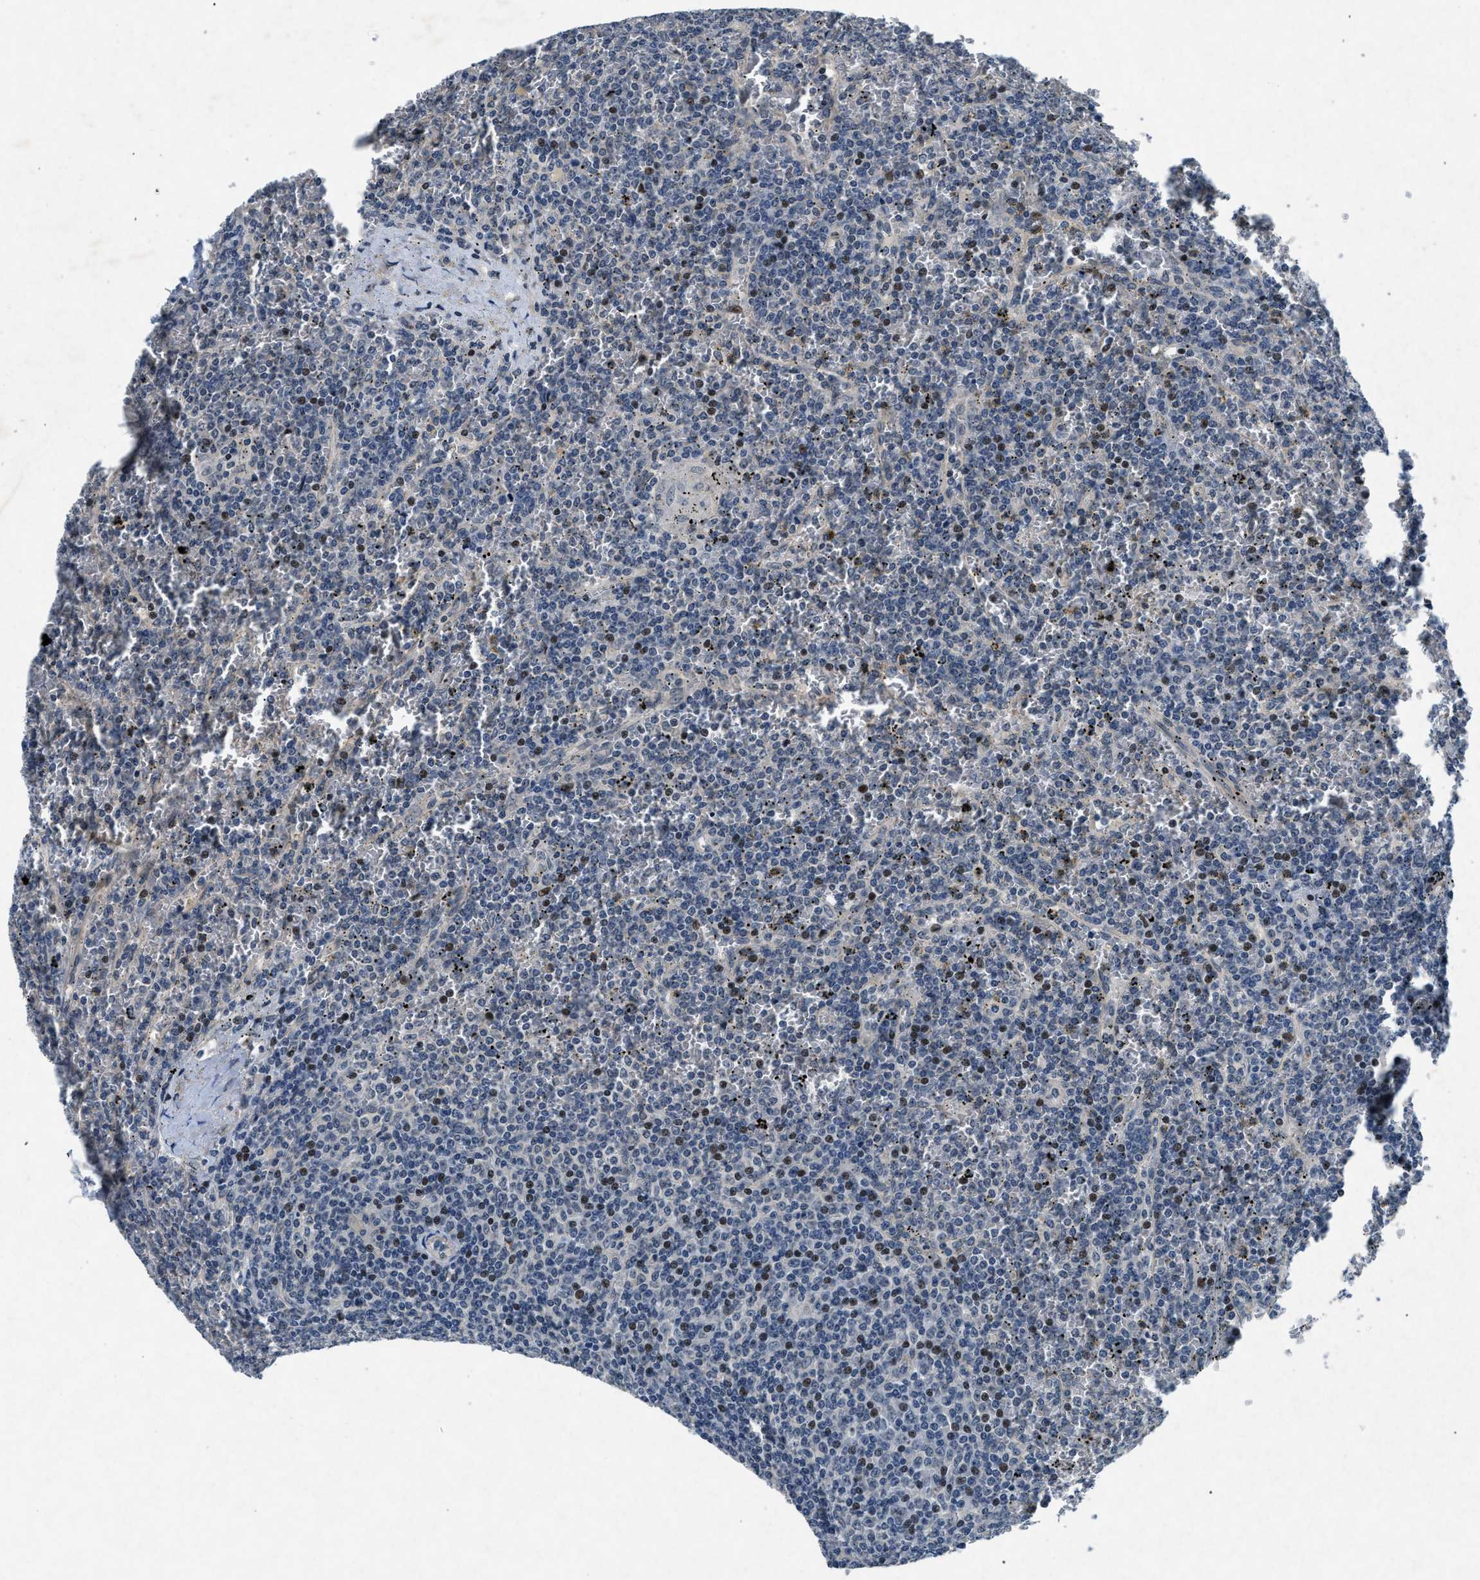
{"staining": {"intensity": "negative", "quantity": "none", "location": "none"}, "tissue": "lymphoma", "cell_type": "Tumor cells", "image_type": "cancer", "snomed": [{"axis": "morphology", "description": "Malignant lymphoma, non-Hodgkin's type, Low grade"}, {"axis": "topography", "description": "Spleen"}], "caption": "This is an IHC histopathology image of human lymphoma. There is no staining in tumor cells.", "gene": "PHLDA1", "patient": {"sex": "female", "age": 19}}